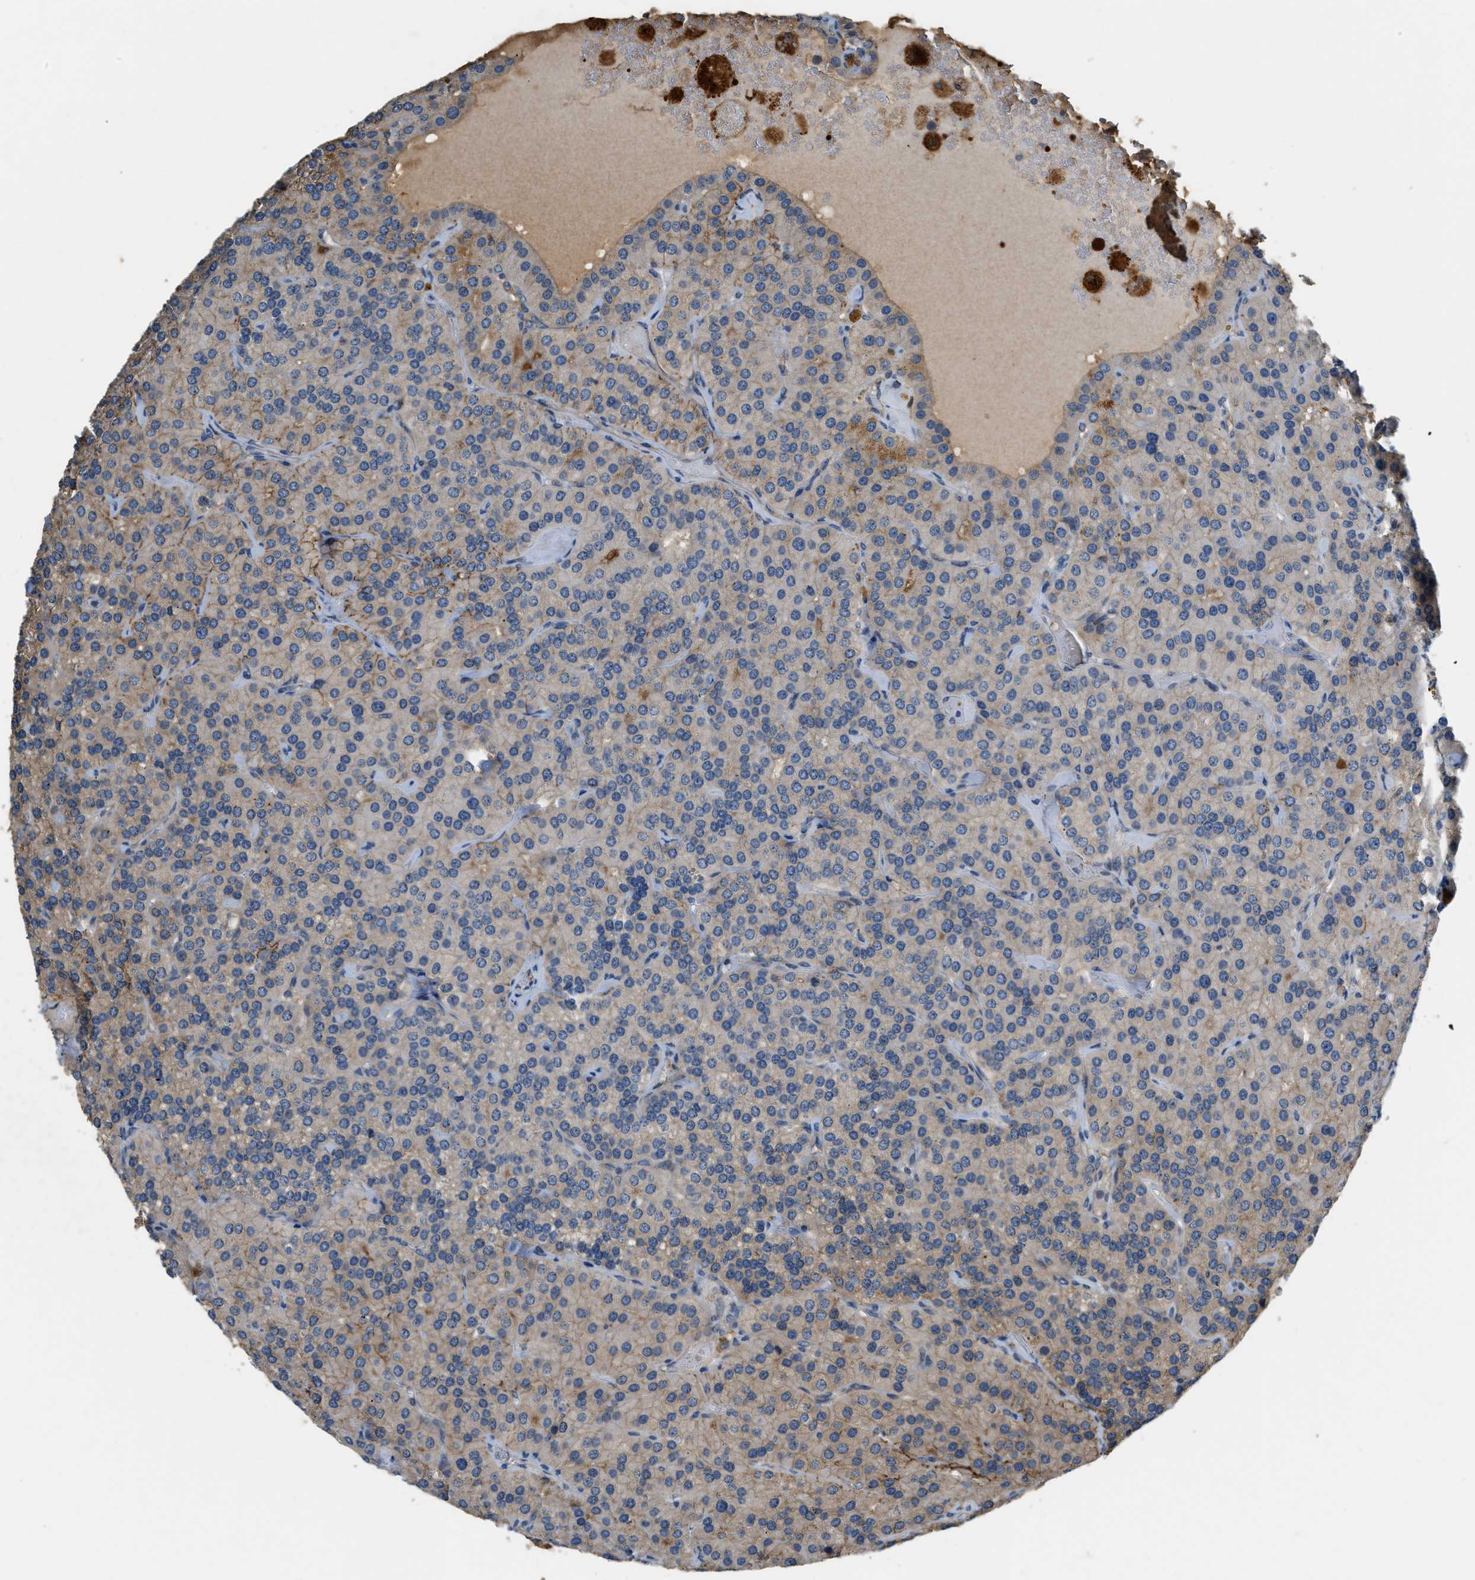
{"staining": {"intensity": "moderate", "quantity": ">75%", "location": "cytoplasmic/membranous"}, "tissue": "parathyroid gland", "cell_type": "Glandular cells", "image_type": "normal", "snomed": [{"axis": "morphology", "description": "Normal tissue, NOS"}, {"axis": "morphology", "description": "Adenoma, NOS"}, {"axis": "topography", "description": "Parathyroid gland"}], "caption": "A brown stain highlights moderate cytoplasmic/membranous expression of a protein in glandular cells of unremarkable human parathyroid gland. The protein is shown in brown color, while the nuclei are stained blue.", "gene": "CFLAR", "patient": {"sex": "female", "age": 86}}